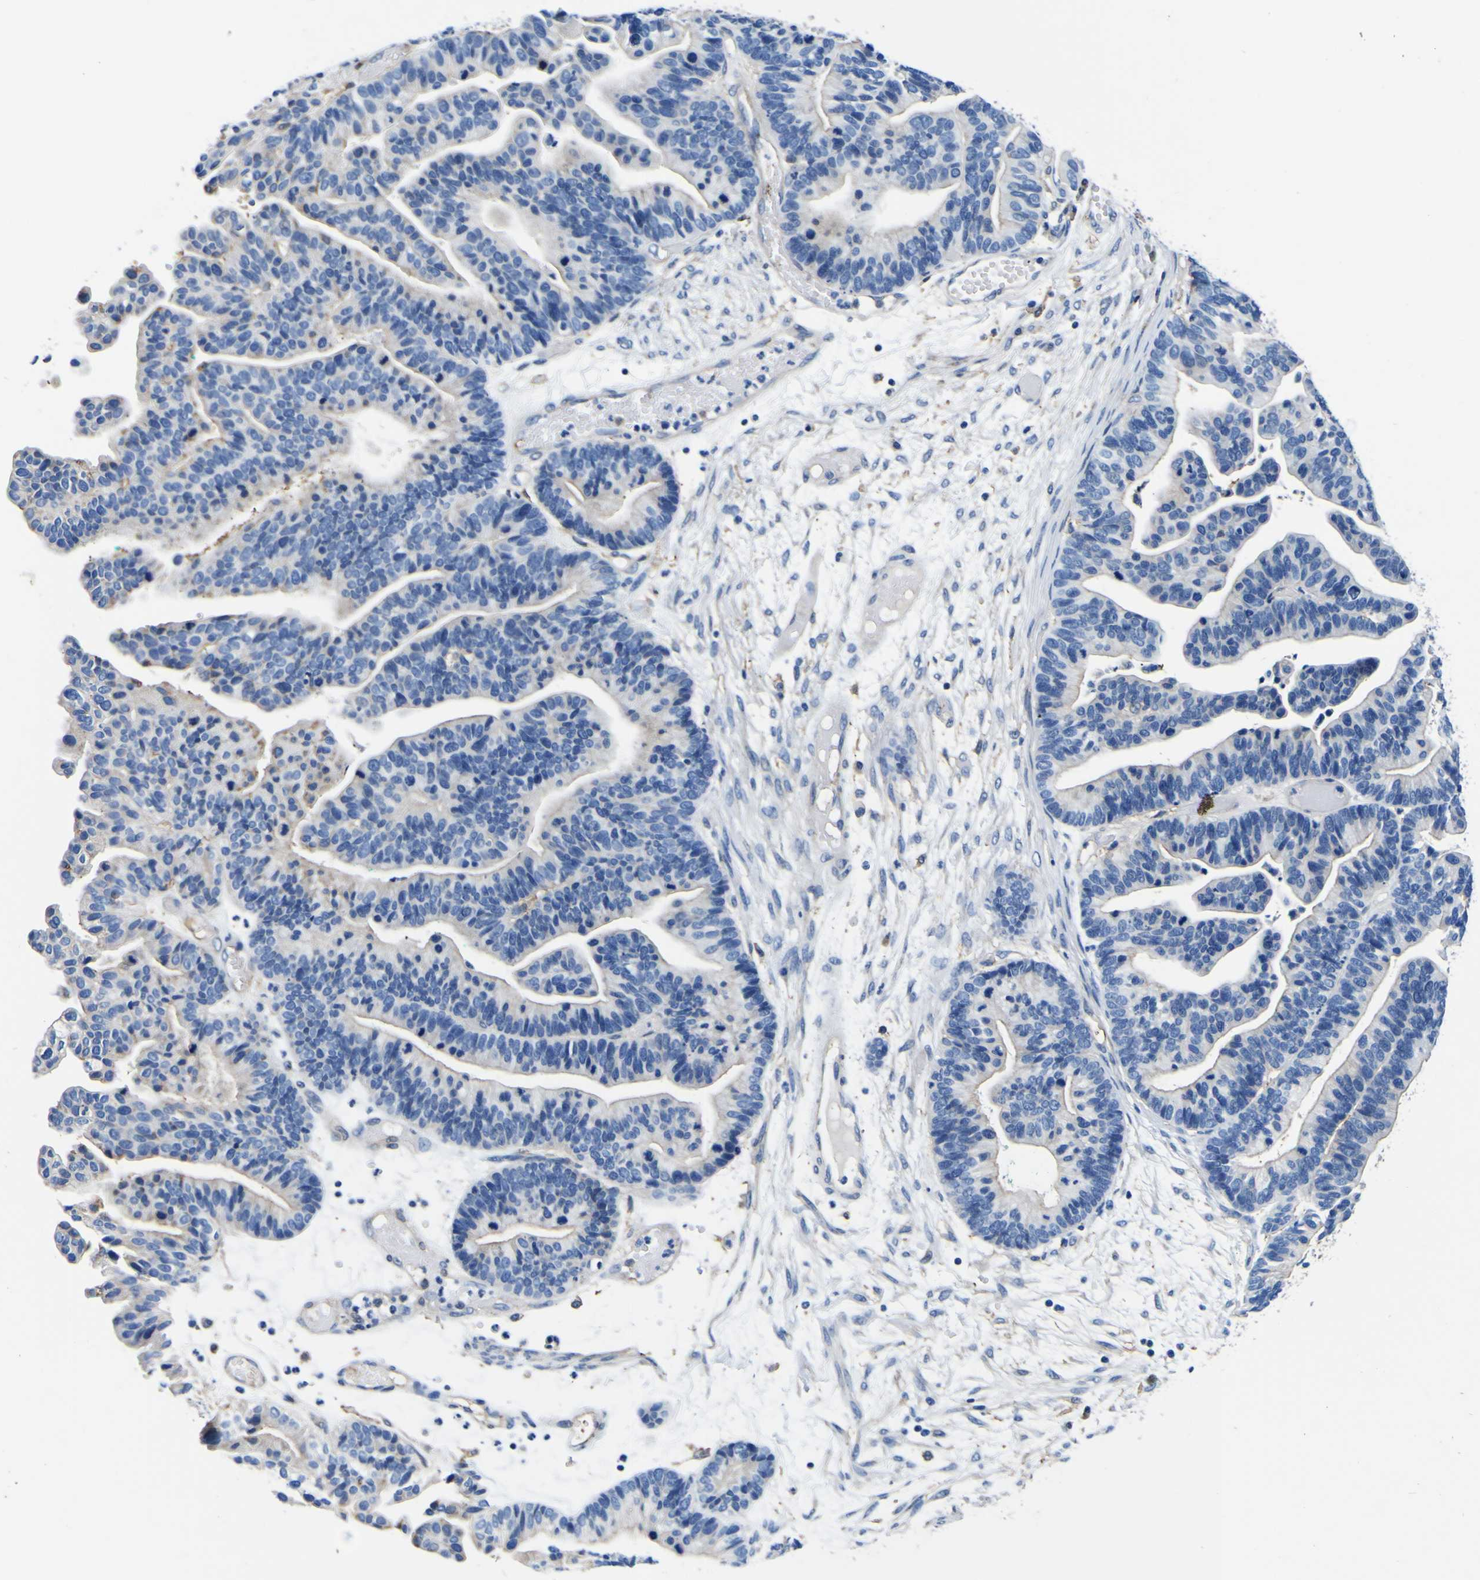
{"staining": {"intensity": "negative", "quantity": "none", "location": "none"}, "tissue": "ovarian cancer", "cell_type": "Tumor cells", "image_type": "cancer", "snomed": [{"axis": "morphology", "description": "Cystadenocarcinoma, serous, NOS"}, {"axis": "topography", "description": "Ovary"}], "caption": "An IHC histopathology image of ovarian serous cystadenocarcinoma is shown. There is no staining in tumor cells of ovarian serous cystadenocarcinoma.", "gene": "PXDN", "patient": {"sex": "female", "age": 56}}